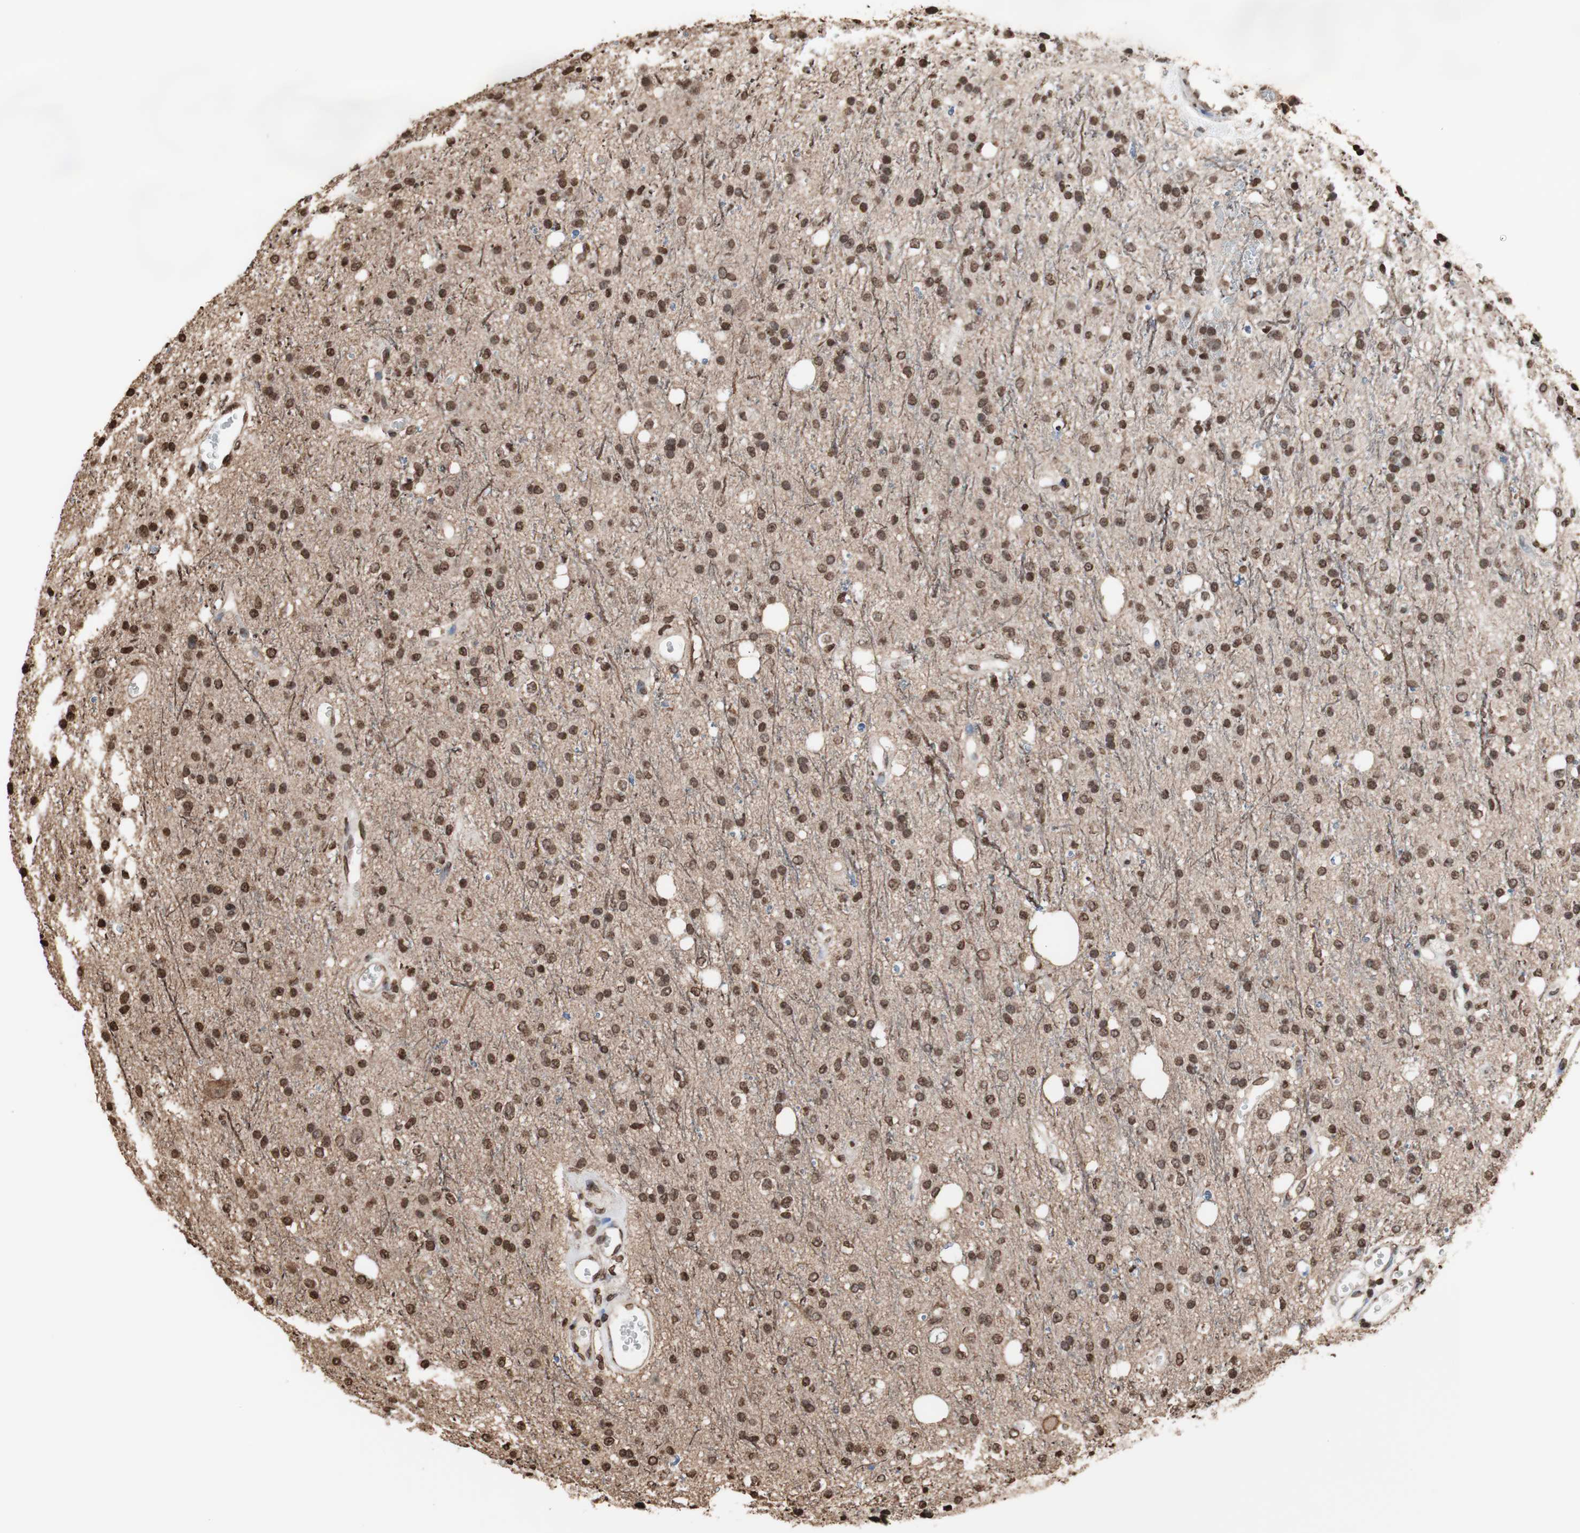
{"staining": {"intensity": "moderate", "quantity": ">75%", "location": "nuclear"}, "tissue": "glioma", "cell_type": "Tumor cells", "image_type": "cancer", "snomed": [{"axis": "morphology", "description": "Glioma, malignant, High grade"}, {"axis": "topography", "description": "Brain"}], "caption": "DAB immunohistochemical staining of malignant glioma (high-grade) displays moderate nuclear protein expression in approximately >75% of tumor cells. (DAB (3,3'-diaminobenzidine) IHC with brightfield microscopy, high magnification).", "gene": "SNAI2", "patient": {"sex": "male", "age": 47}}